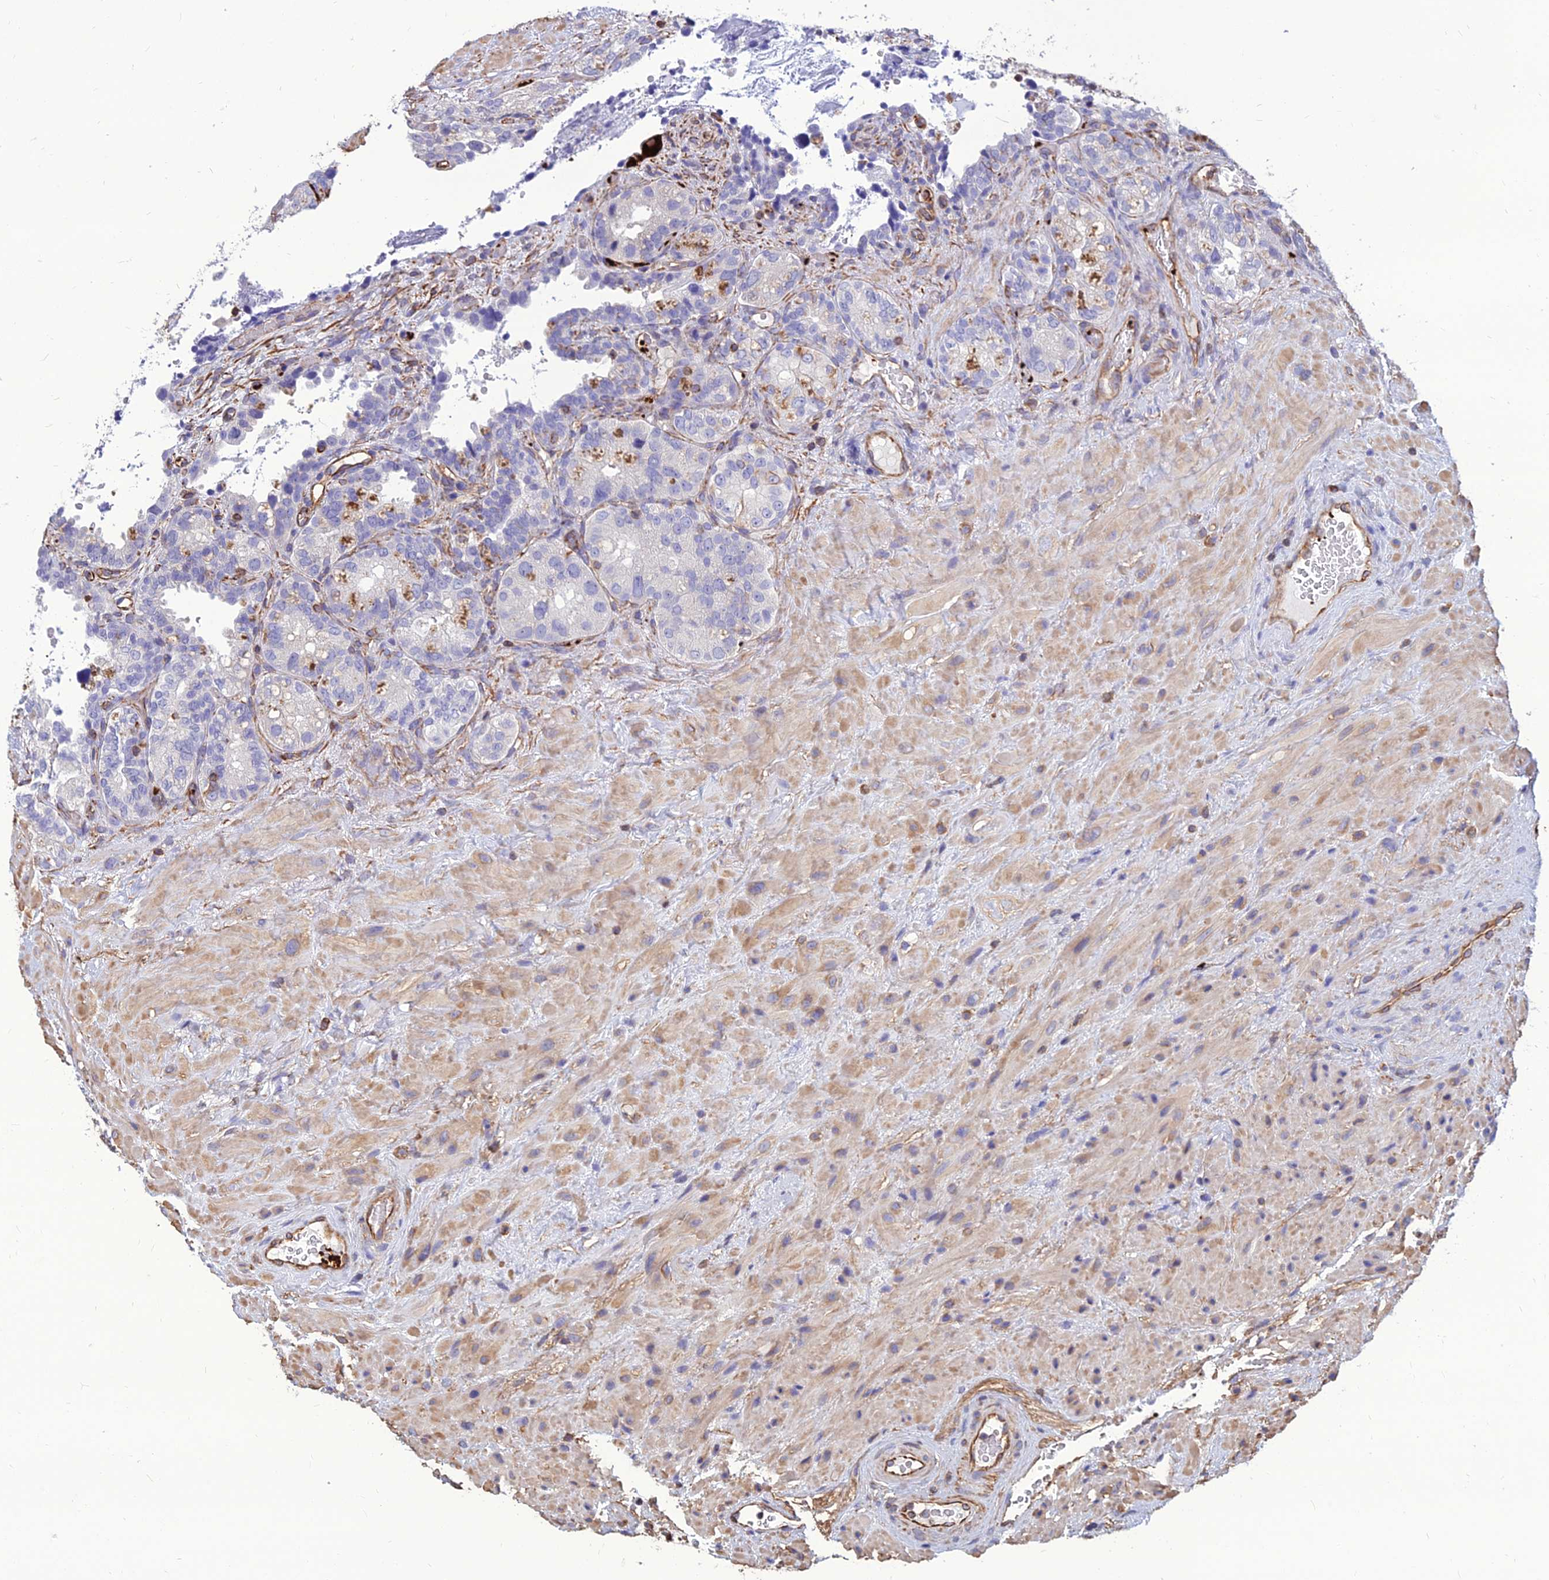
{"staining": {"intensity": "negative", "quantity": "none", "location": "none"}, "tissue": "seminal vesicle", "cell_type": "Glandular cells", "image_type": "normal", "snomed": [{"axis": "morphology", "description": "Normal tissue, NOS"}, {"axis": "topography", "description": "Seminal veicle"}, {"axis": "topography", "description": "Peripheral nerve tissue"}], "caption": "Immunohistochemistry (IHC) image of benign seminal vesicle: human seminal vesicle stained with DAB (3,3'-diaminobenzidine) displays no significant protein expression in glandular cells.", "gene": "PSMD11", "patient": {"sex": "male", "age": 67}}